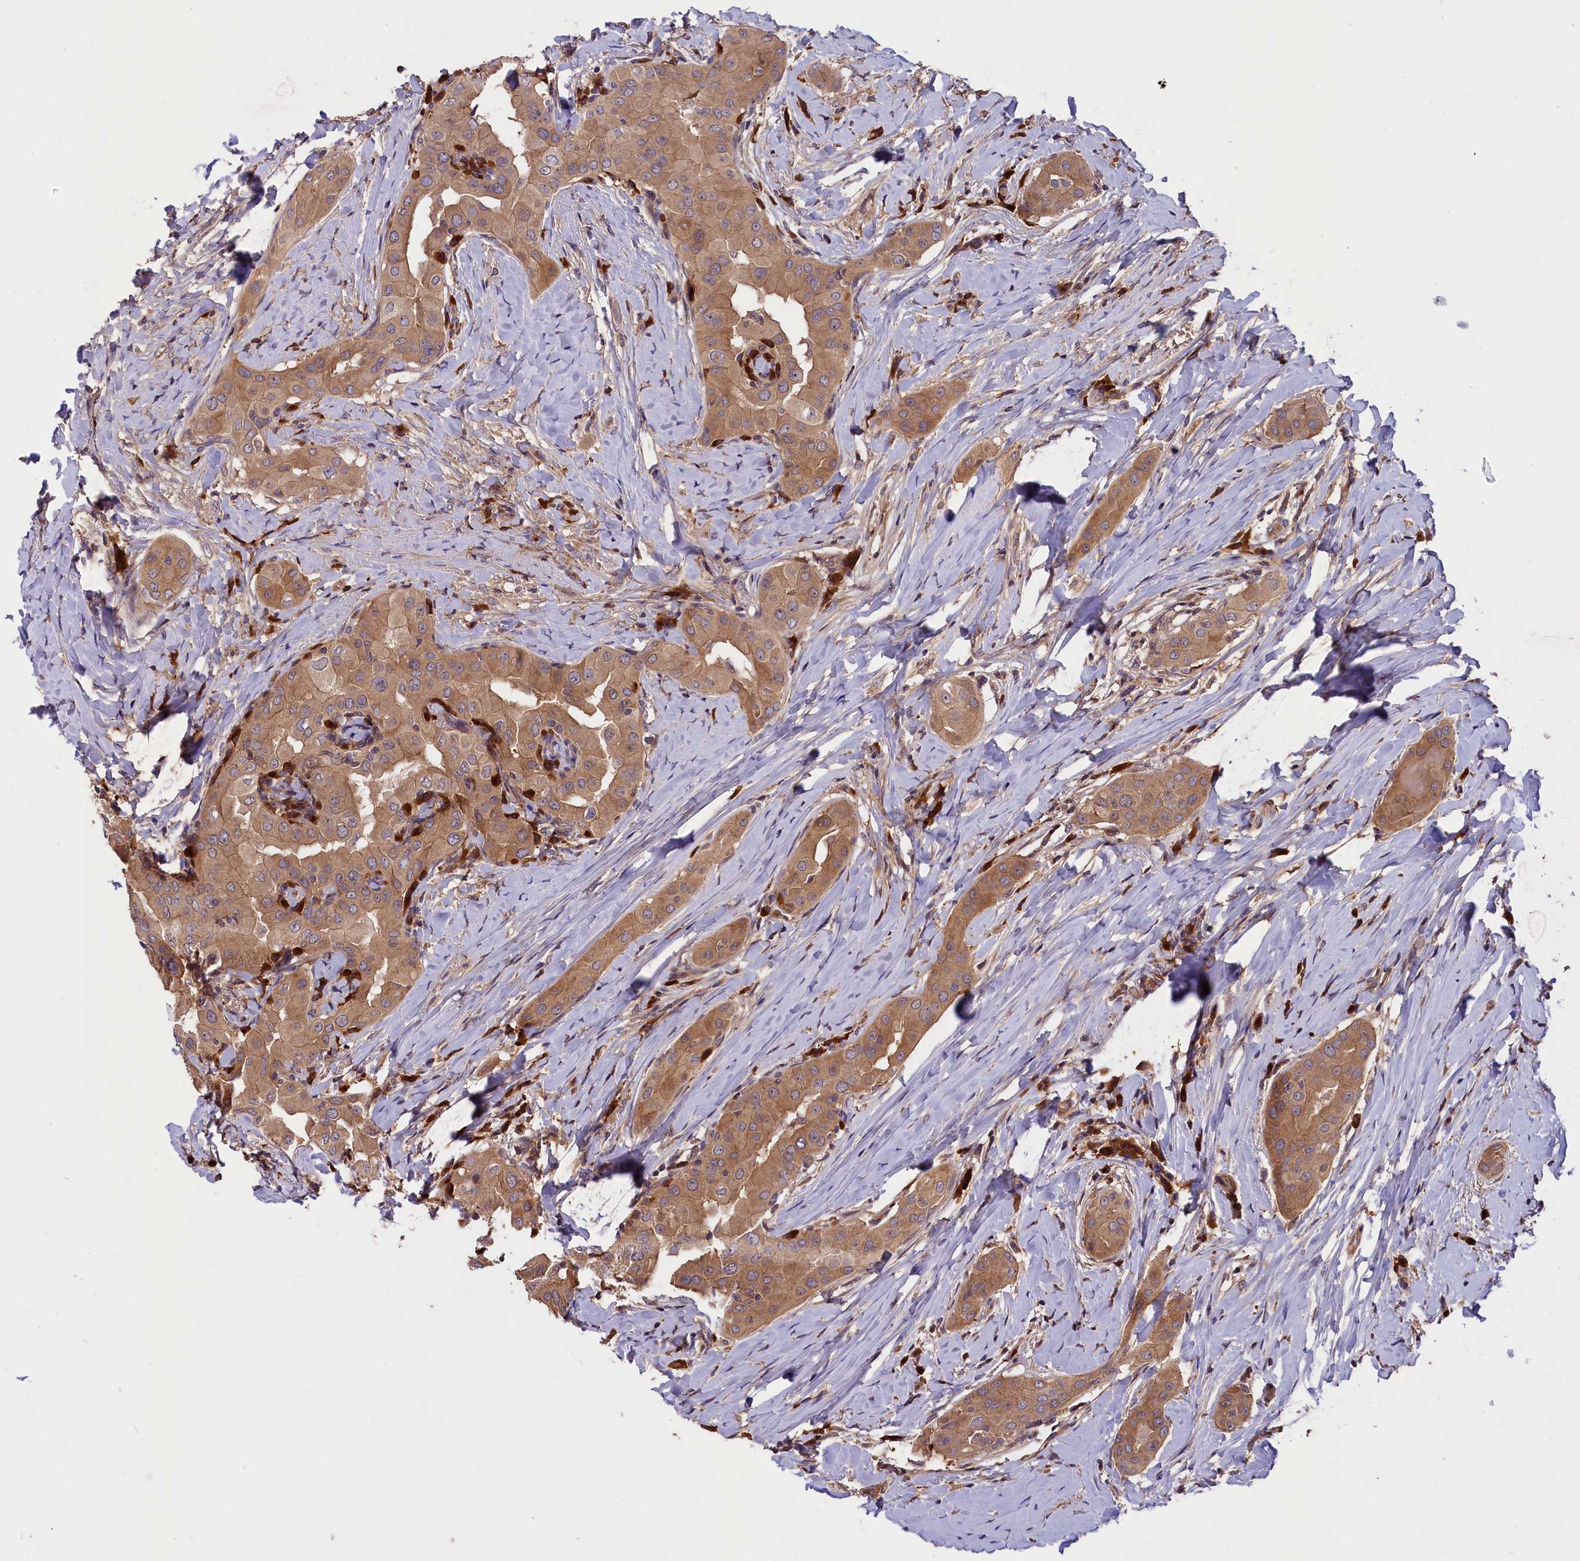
{"staining": {"intensity": "moderate", "quantity": ">75%", "location": "cytoplasmic/membranous"}, "tissue": "thyroid cancer", "cell_type": "Tumor cells", "image_type": "cancer", "snomed": [{"axis": "morphology", "description": "Papillary adenocarcinoma, NOS"}, {"axis": "topography", "description": "Thyroid gland"}], "caption": "A micrograph of thyroid cancer stained for a protein reveals moderate cytoplasmic/membranous brown staining in tumor cells.", "gene": "SETD6", "patient": {"sex": "male", "age": 33}}